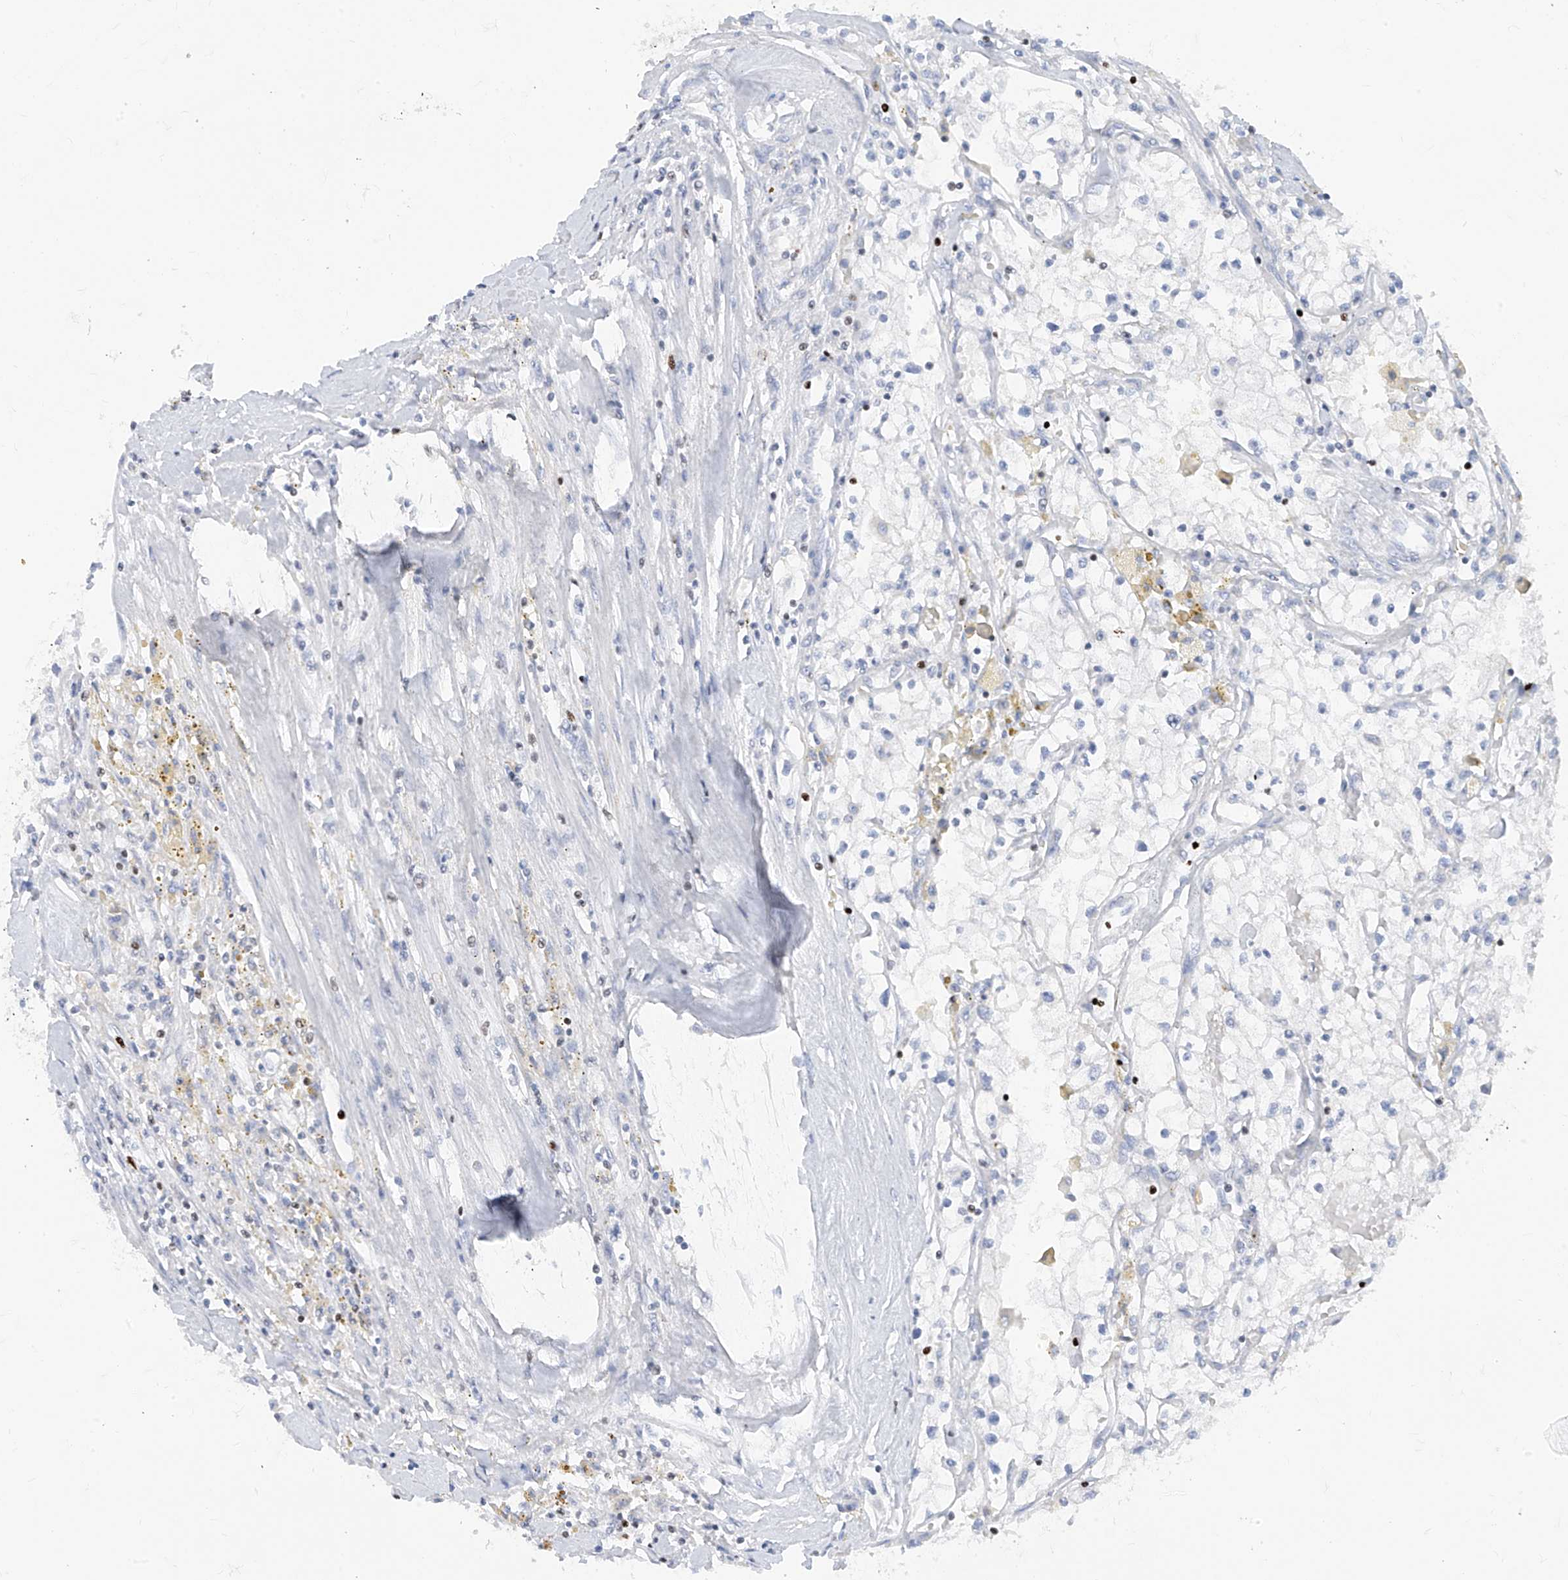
{"staining": {"intensity": "negative", "quantity": "none", "location": "none"}, "tissue": "renal cancer", "cell_type": "Tumor cells", "image_type": "cancer", "snomed": [{"axis": "morphology", "description": "Adenocarcinoma, NOS"}, {"axis": "topography", "description": "Kidney"}], "caption": "Immunohistochemistry (IHC) micrograph of renal cancer (adenocarcinoma) stained for a protein (brown), which displays no positivity in tumor cells.", "gene": "TBX21", "patient": {"sex": "male", "age": 56}}